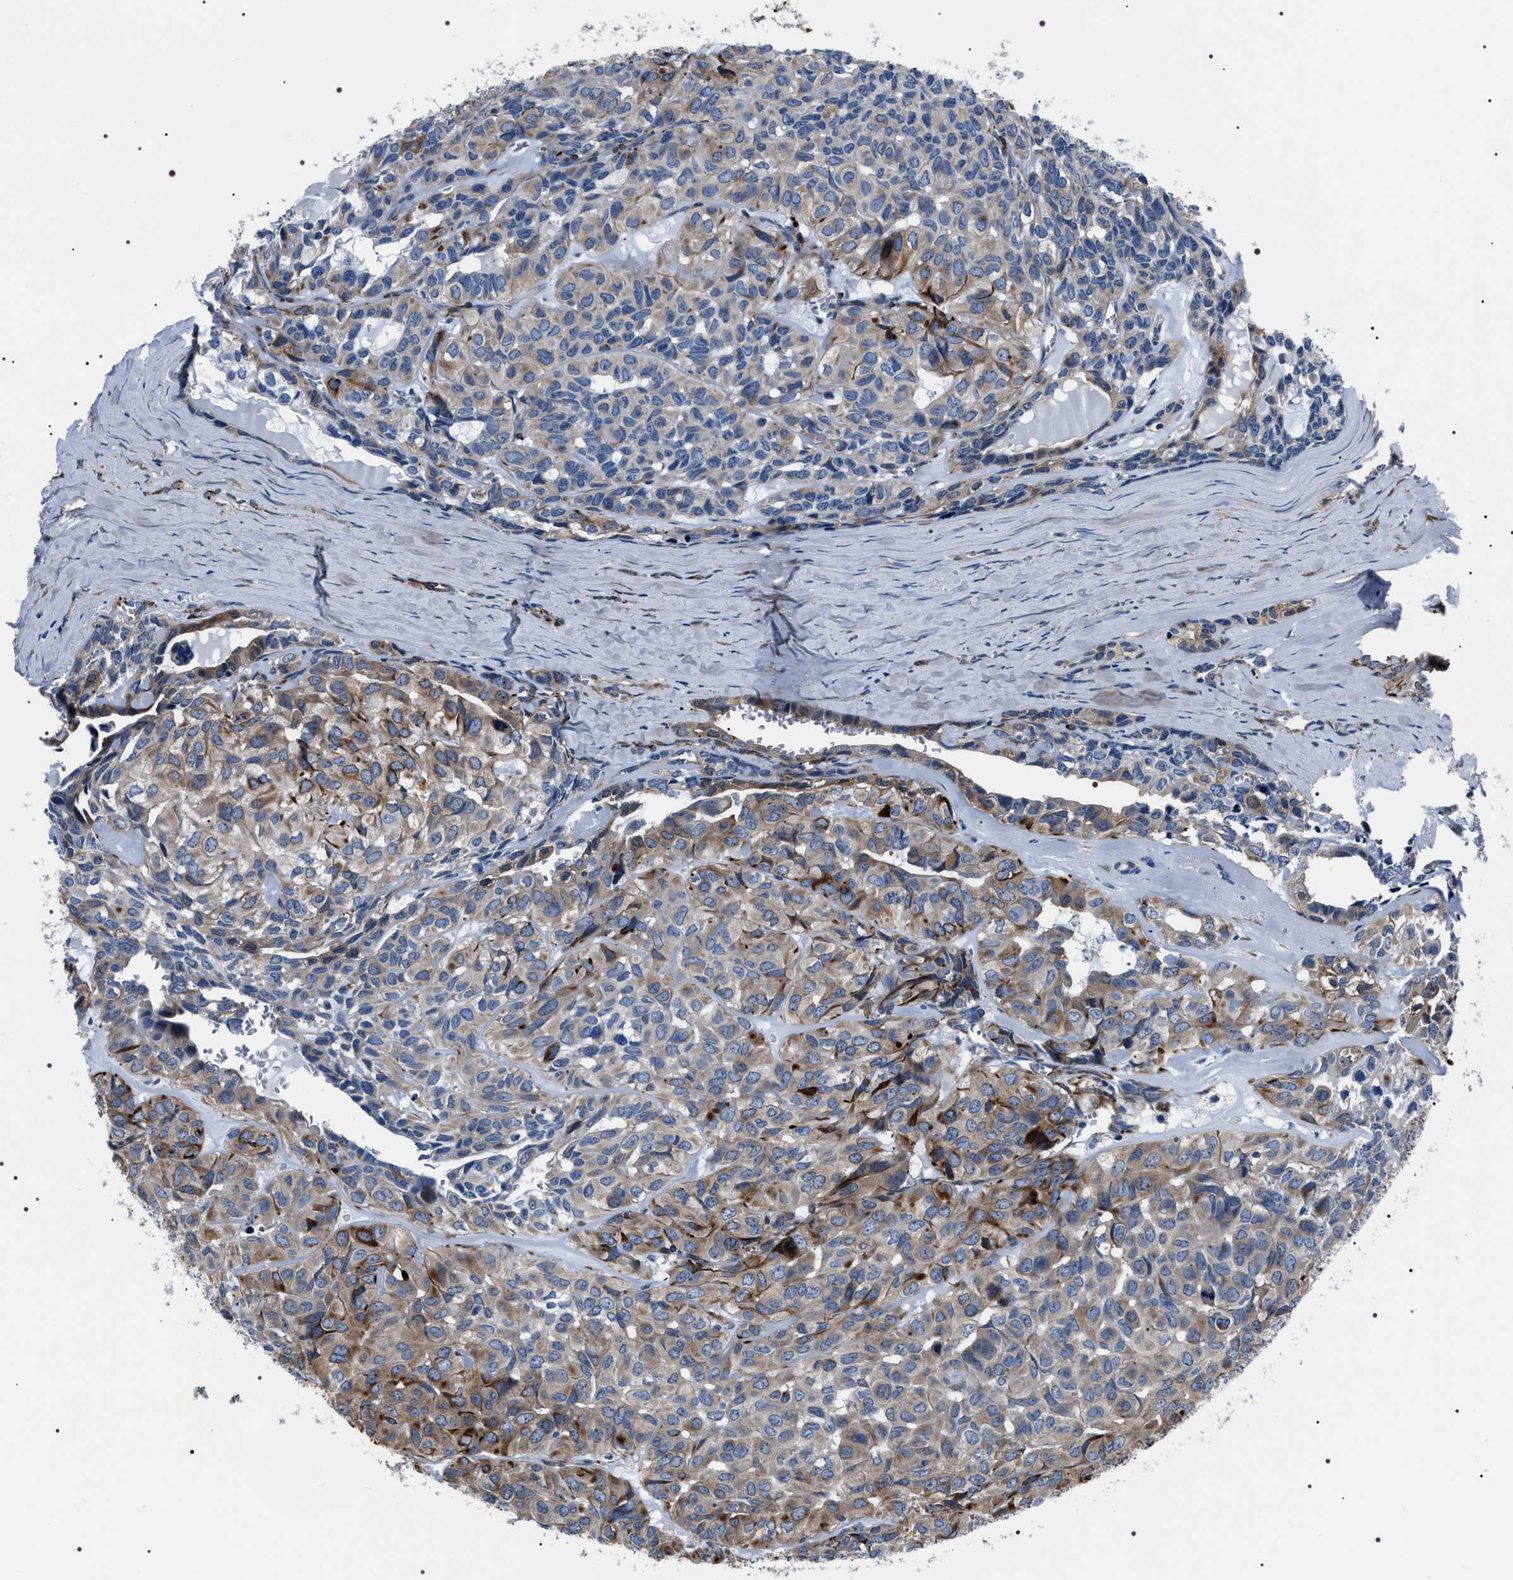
{"staining": {"intensity": "moderate", "quantity": "<25%", "location": "cytoplasmic/membranous"}, "tissue": "head and neck cancer", "cell_type": "Tumor cells", "image_type": "cancer", "snomed": [{"axis": "morphology", "description": "Adenocarcinoma, NOS"}, {"axis": "topography", "description": "Salivary gland, NOS"}, {"axis": "topography", "description": "Head-Neck"}], "caption": "Approximately <25% of tumor cells in head and neck adenocarcinoma exhibit moderate cytoplasmic/membranous protein staining as visualized by brown immunohistochemical staining.", "gene": "BAG2", "patient": {"sex": "female", "age": 76}}